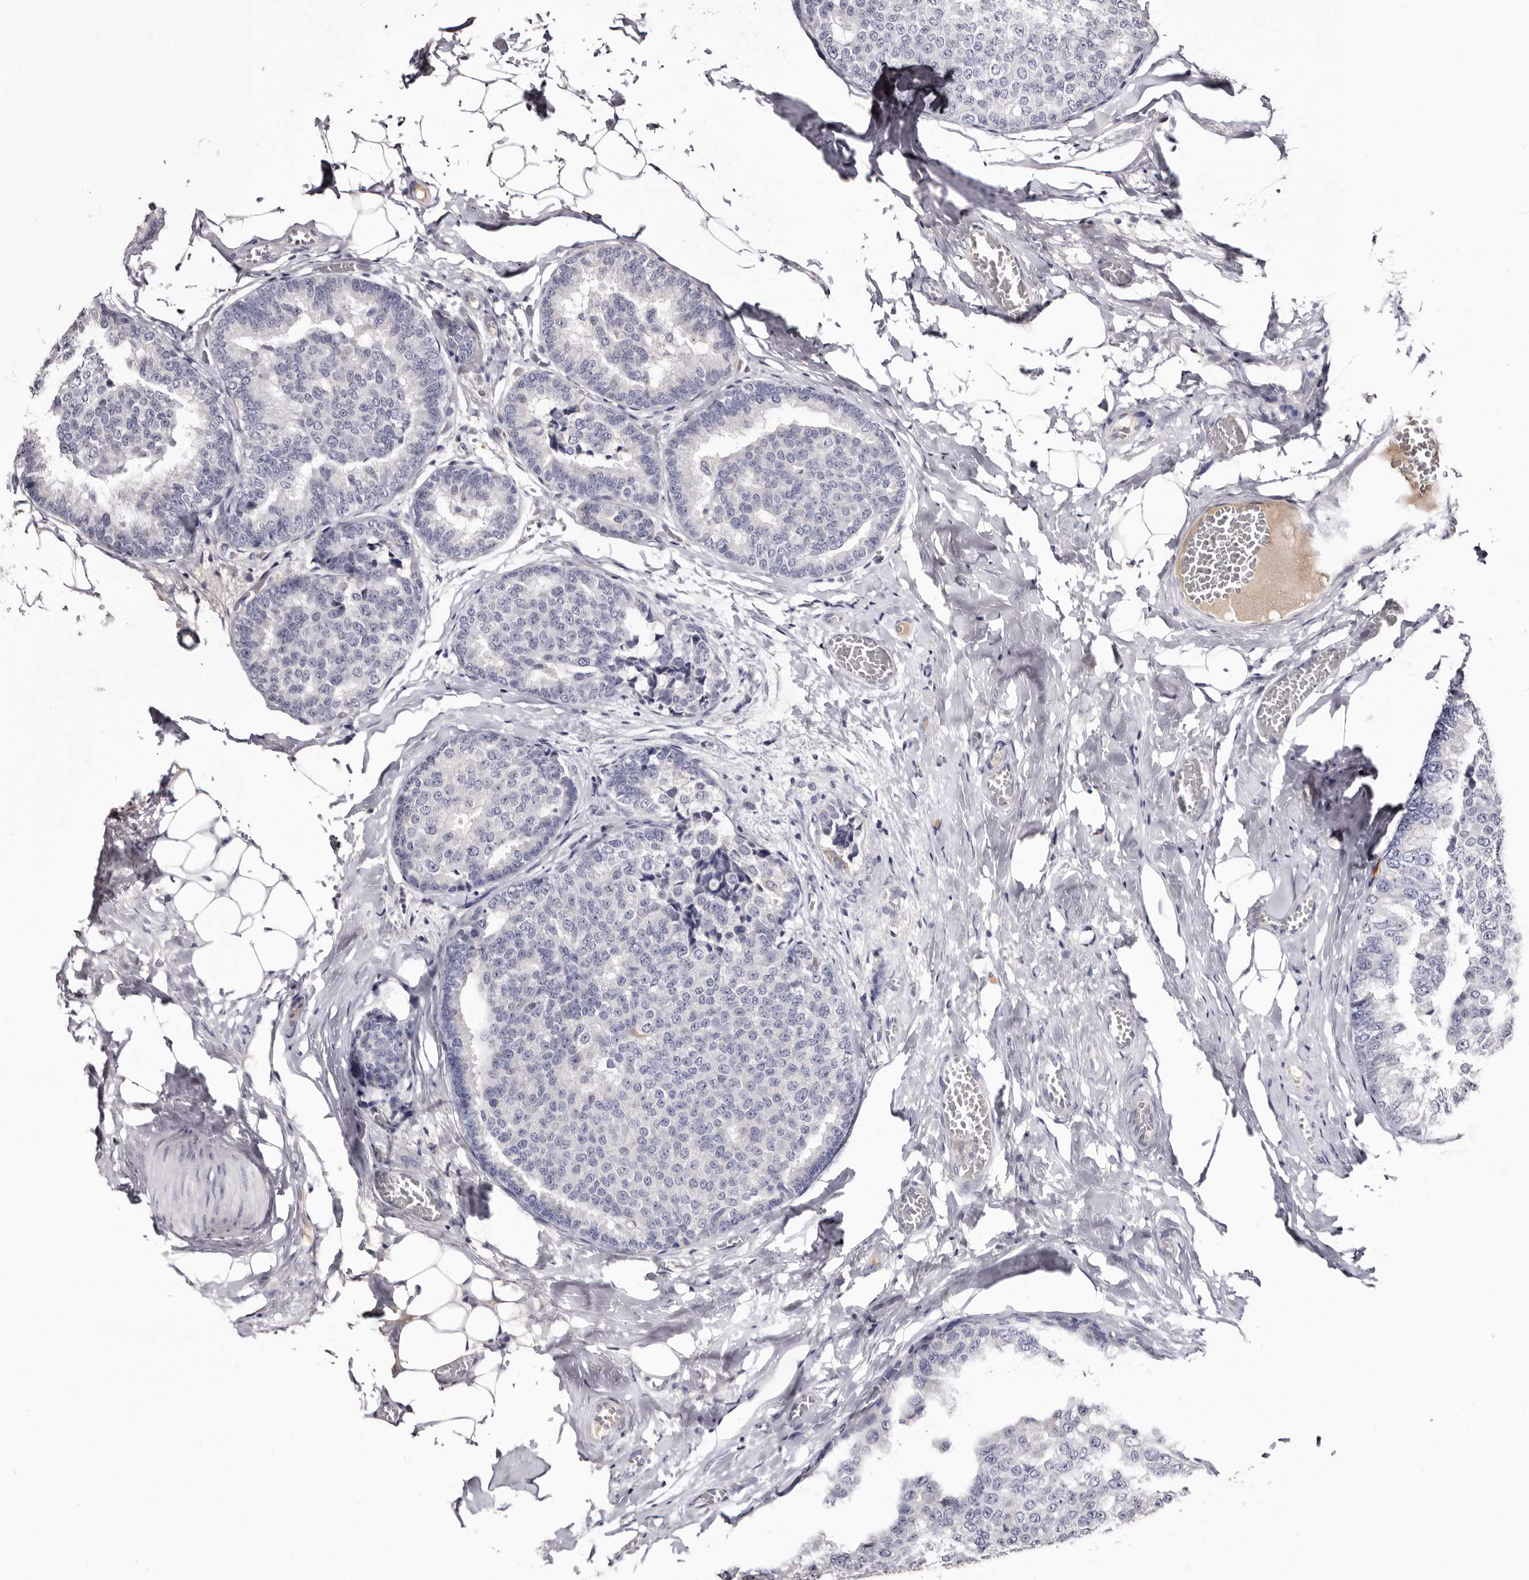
{"staining": {"intensity": "negative", "quantity": "none", "location": "none"}, "tissue": "breast cancer", "cell_type": "Tumor cells", "image_type": "cancer", "snomed": [{"axis": "morphology", "description": "Normal tissue, NOS"}, {"axis": "morphology", "description": "Duct carcinoma"}, {"axis": "topography", "description": "Breast"}], "caption": "Infiltrating ductal carcinoma (breast) stained for a protein using IHC displays no expression tumor cells.", "gene": "BPGM", "patient": {"sex": "female", "age": 43}}